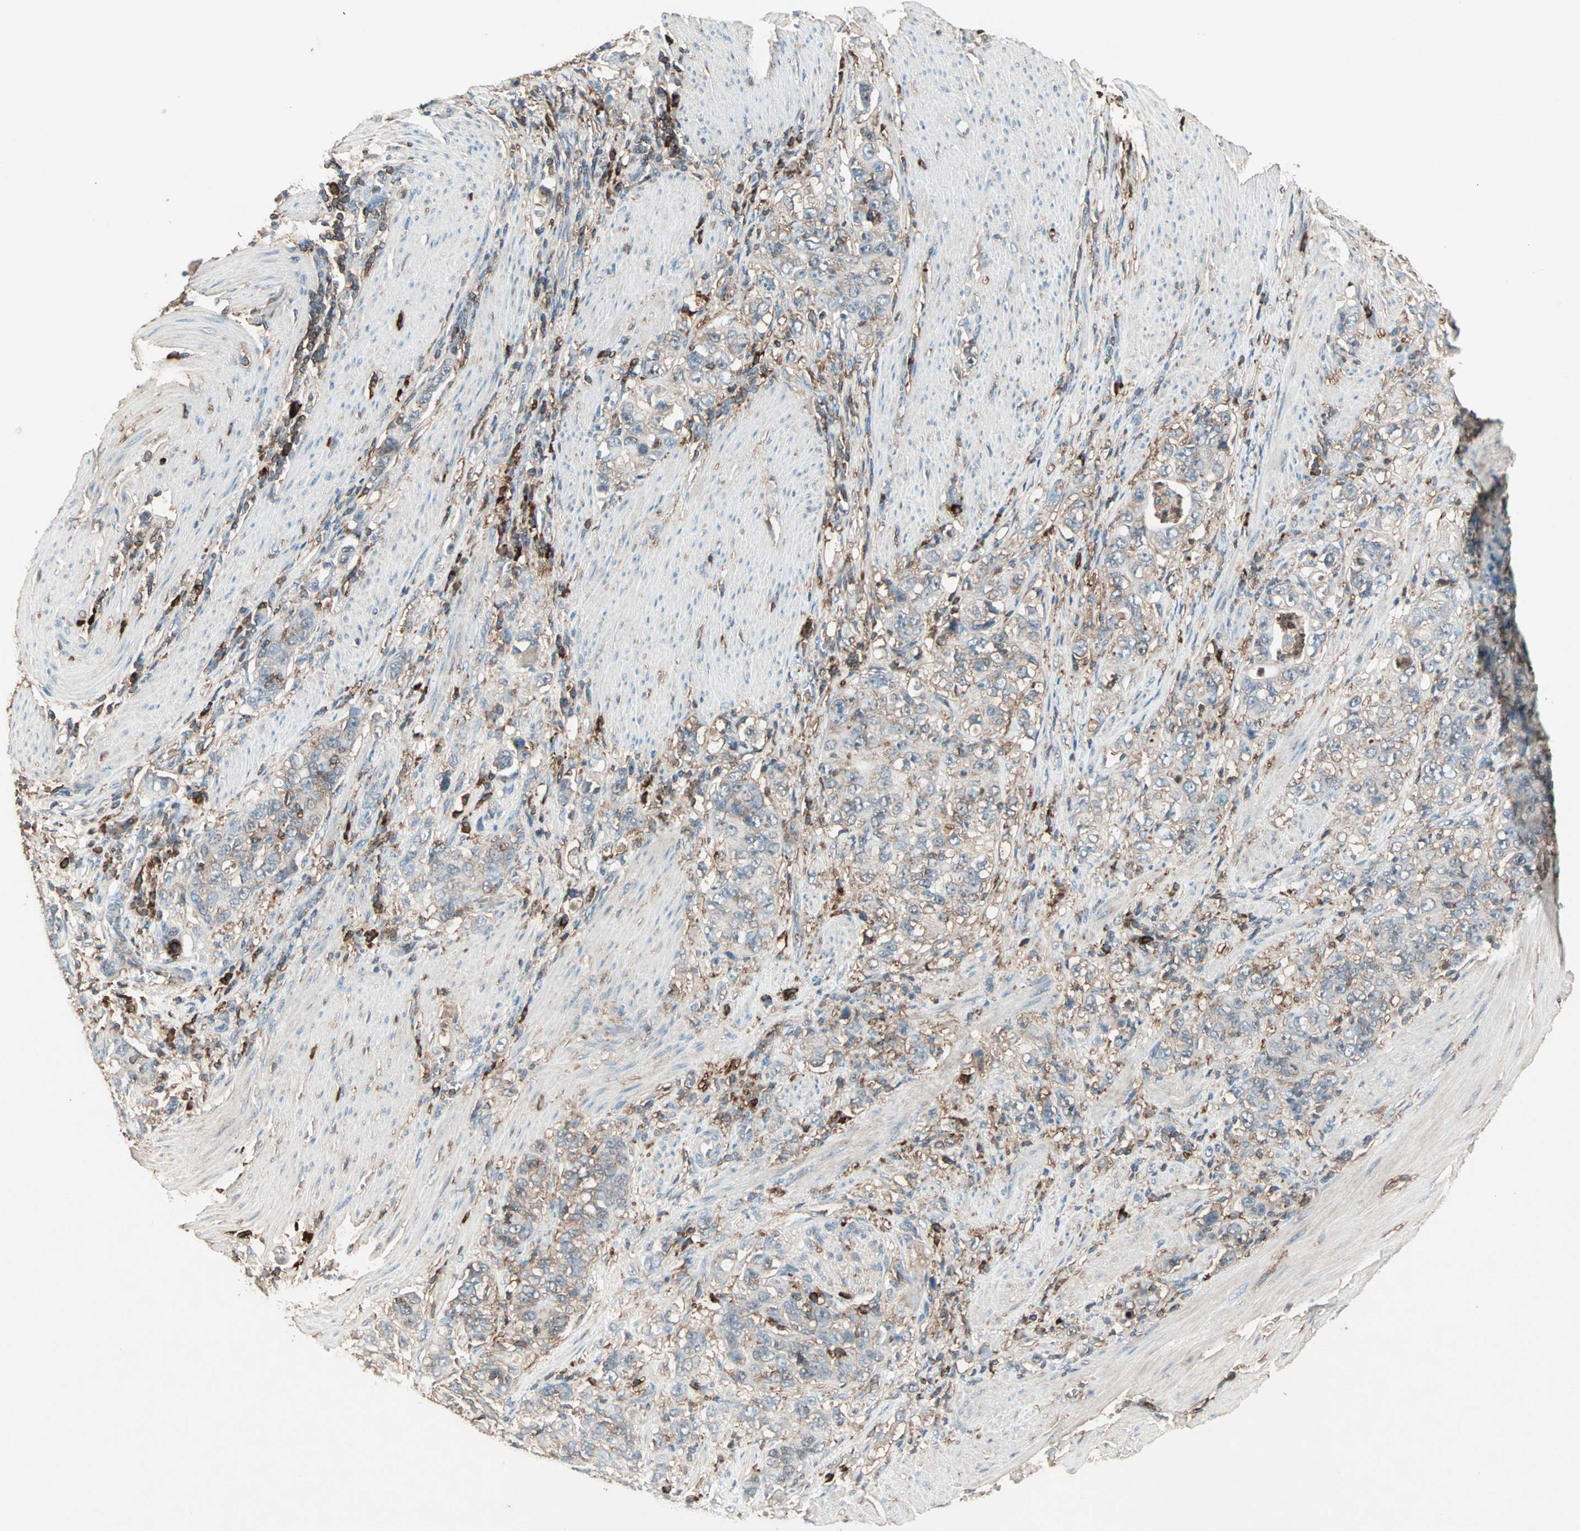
{"staining": {"intensity": "weak", "quantity": "25%-75%", "location": "cytoplasmic/membranous"}, "tissue": "stomach cancer", "cell_type": "Tumor cells", "image_type": "cancer", "snomed": [{"axis": "morphology", "description": "Adenocarcinoma, NOS"}, {"axis": "topography", "description": "Stomach, lower"}], "caption": "This histopathology image reveals immunohistochemistry (IHC) staining of human adenocarcinoma (stomach), with low weak cytoplasmic/membranous staining in about 25%-75% of tumor cells.", "gene": "MMP3", "patient": {"sex": "female", "age": 72}}